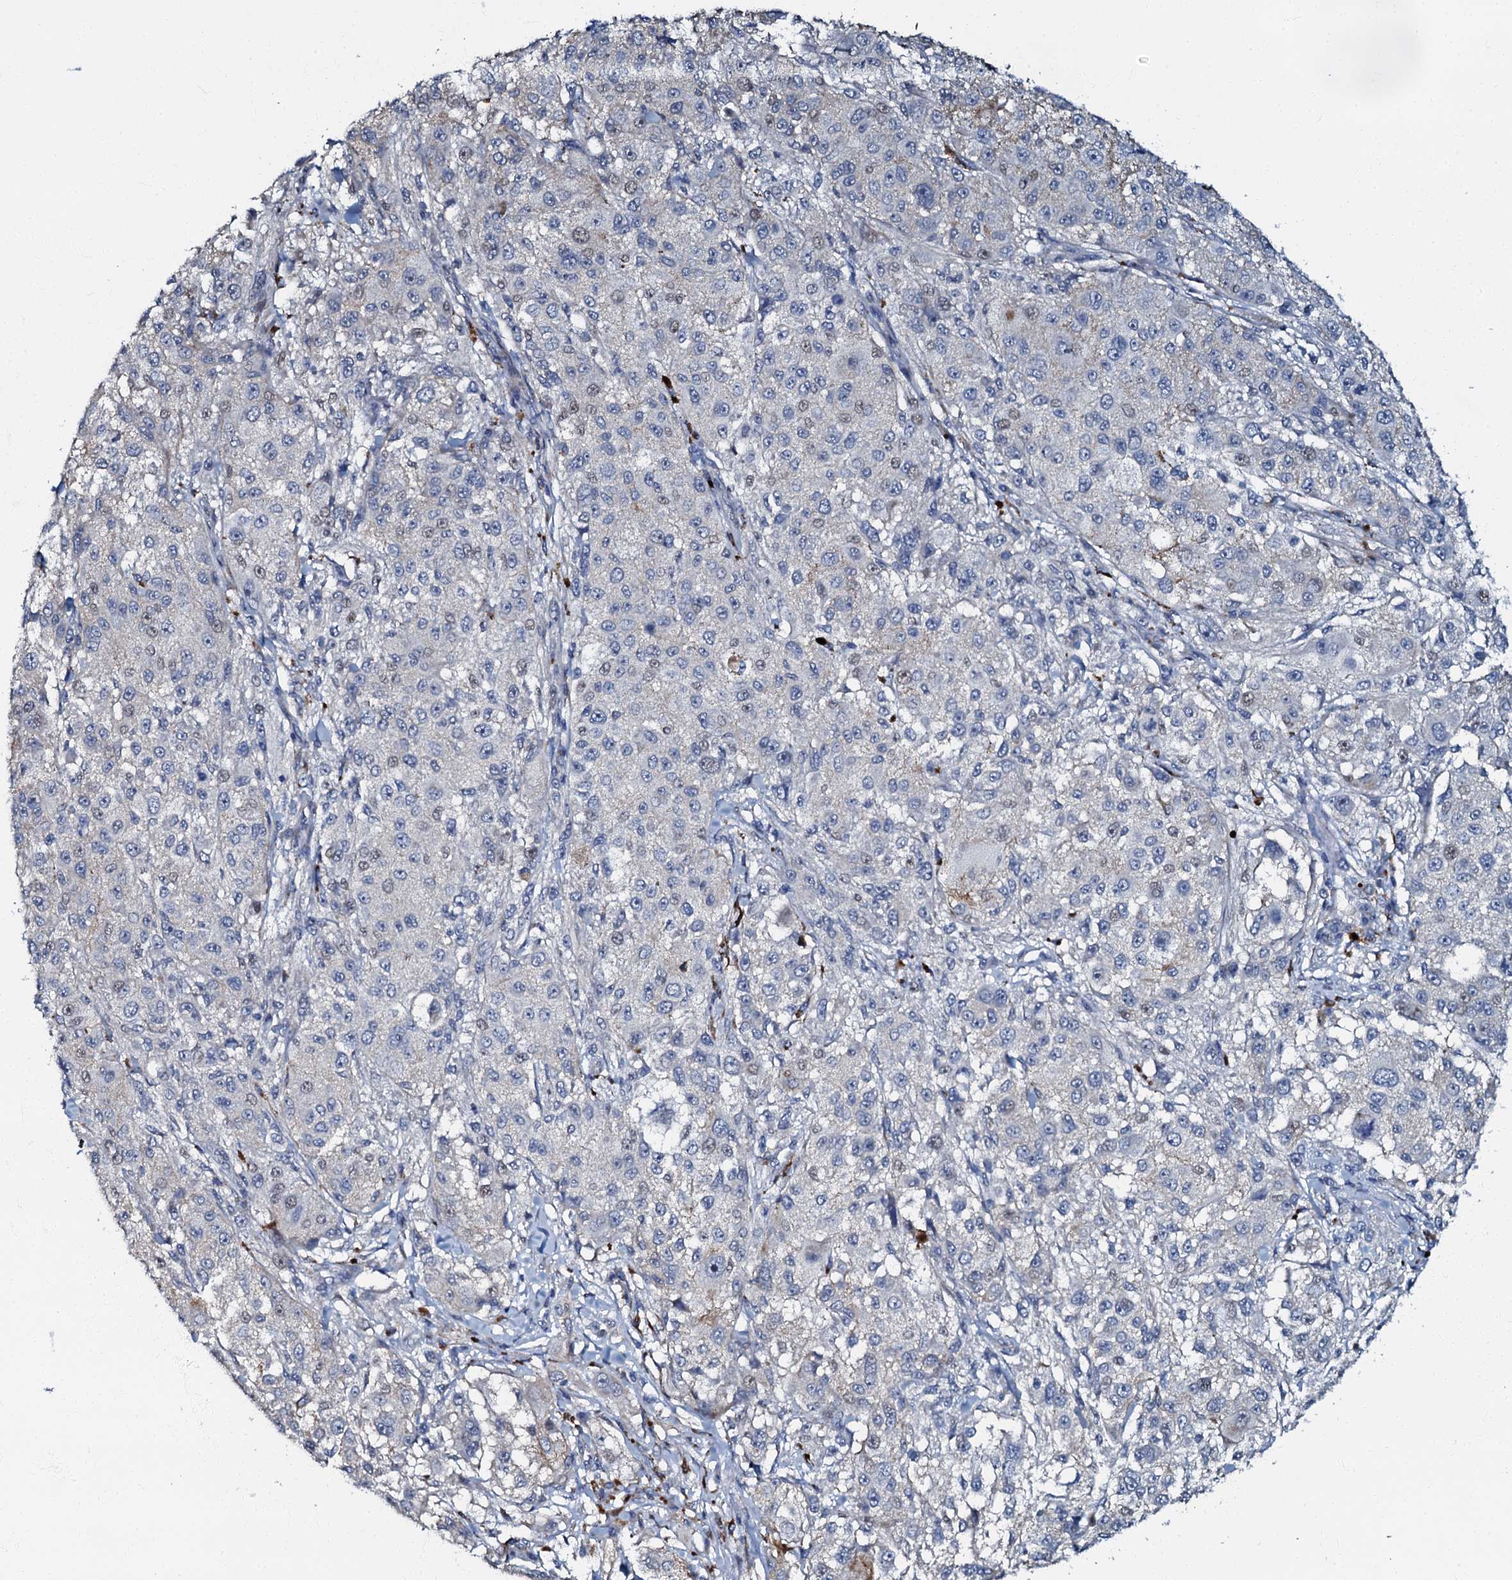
{"staining": {"intensity": "negative", "quantity": "none", "location": "none"}, "tissue": "melanoma", "cell_type": "Tumor cells", "image_type": "cancer", "snomed": [{"axis": "morphology", "description": "Necrosis, NOS"}, {"axis": "morphology", "description": "Malignant melanoma, NOS"}, {"axis": "topography", "description": "Skin"}], "caption": "Protein analysis of melanoma reveals no significant positivity in tumor cells.", "gene": "OLAH", "patient": {"sex": "female", "age": 87}}